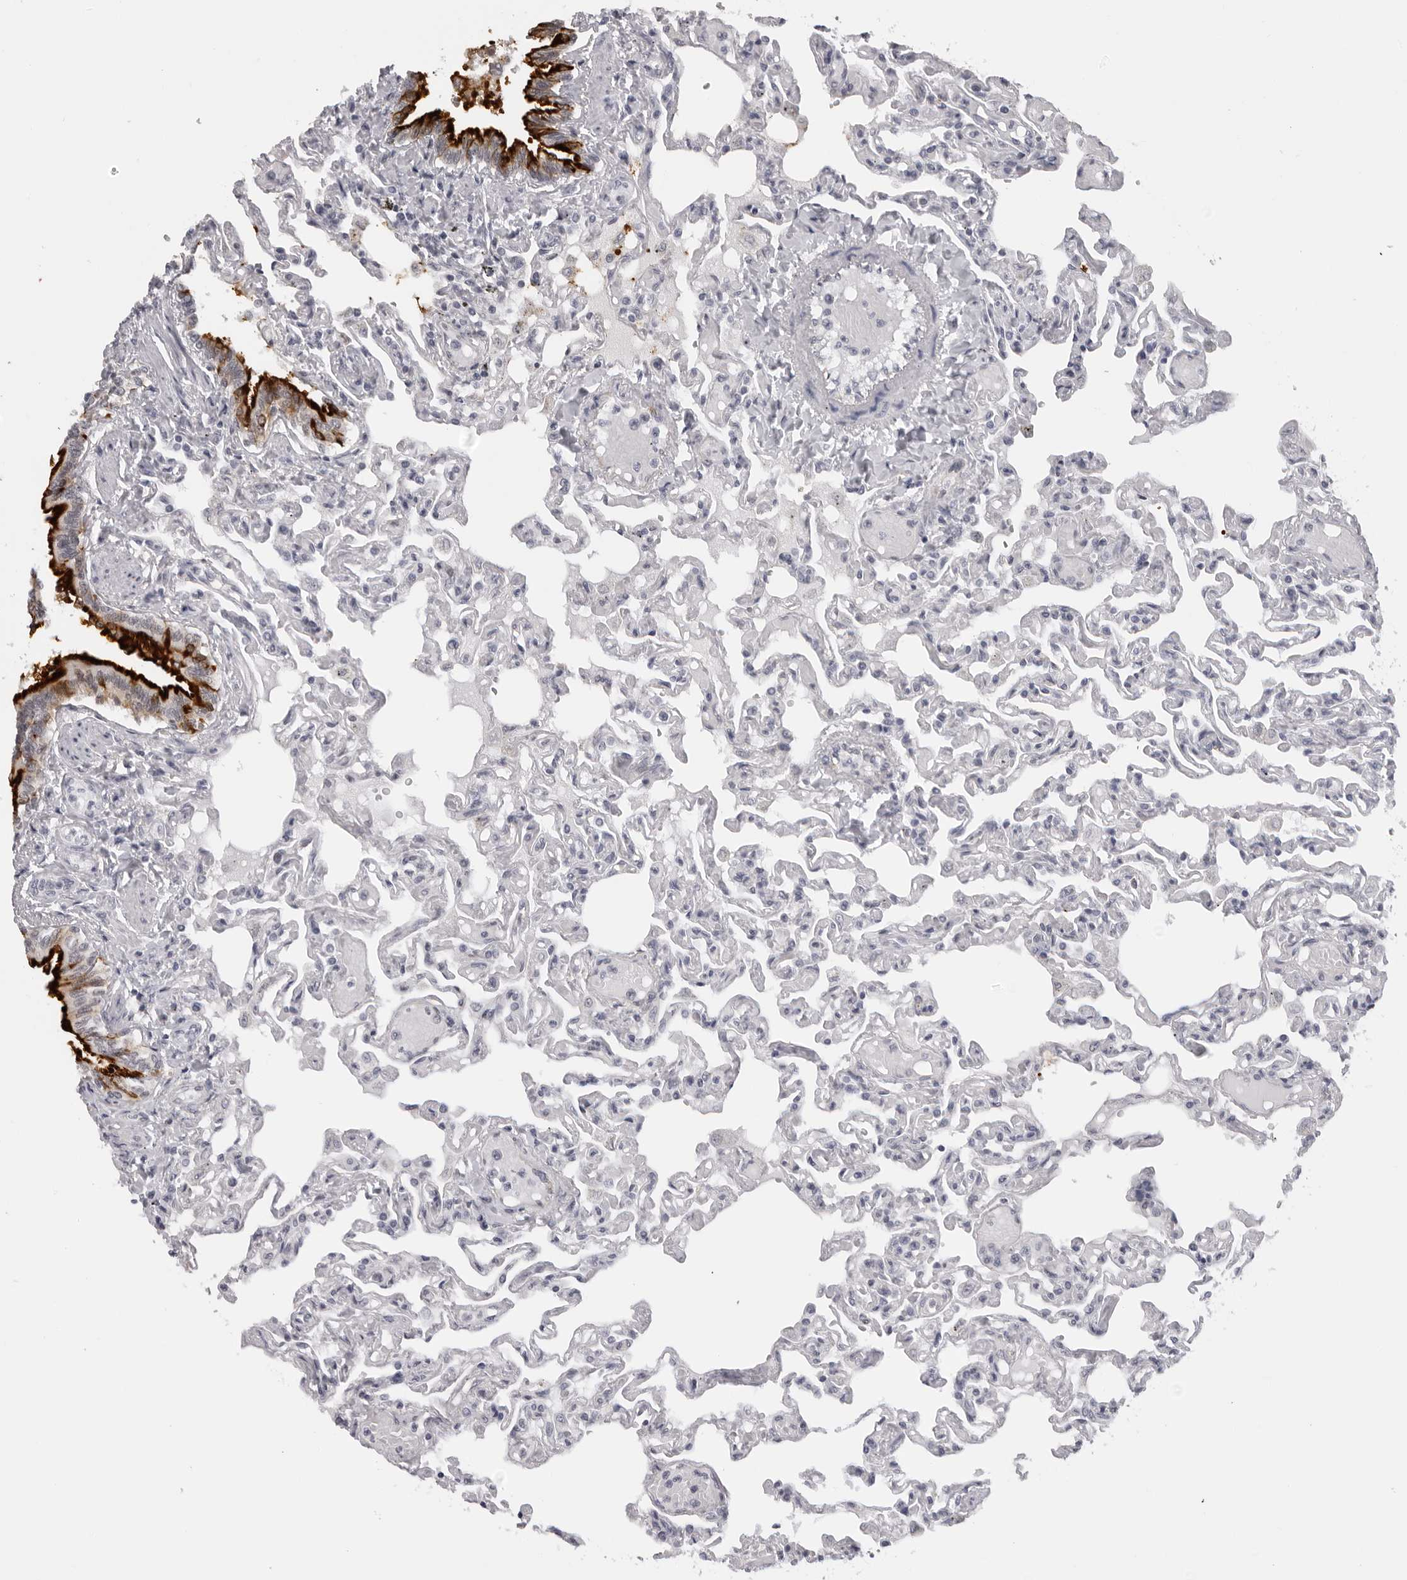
{"staining": {"intensity": "negative", "quantity": "none", "location": "none"}, "tissue": "lung", "cell_type": "Alveolar cells", "image_type": "normal", "snomed": [{"axis": "morphology", "description": "Normal tissue, NOS"}, {"axis": "topography", "description": "Lung"}], "caption": "The photomicrograph demonstrates no significant positivity in alveolar cells of lung.", "gene": "DNALI1", "patient": {"sex": "male", "age": 21}}